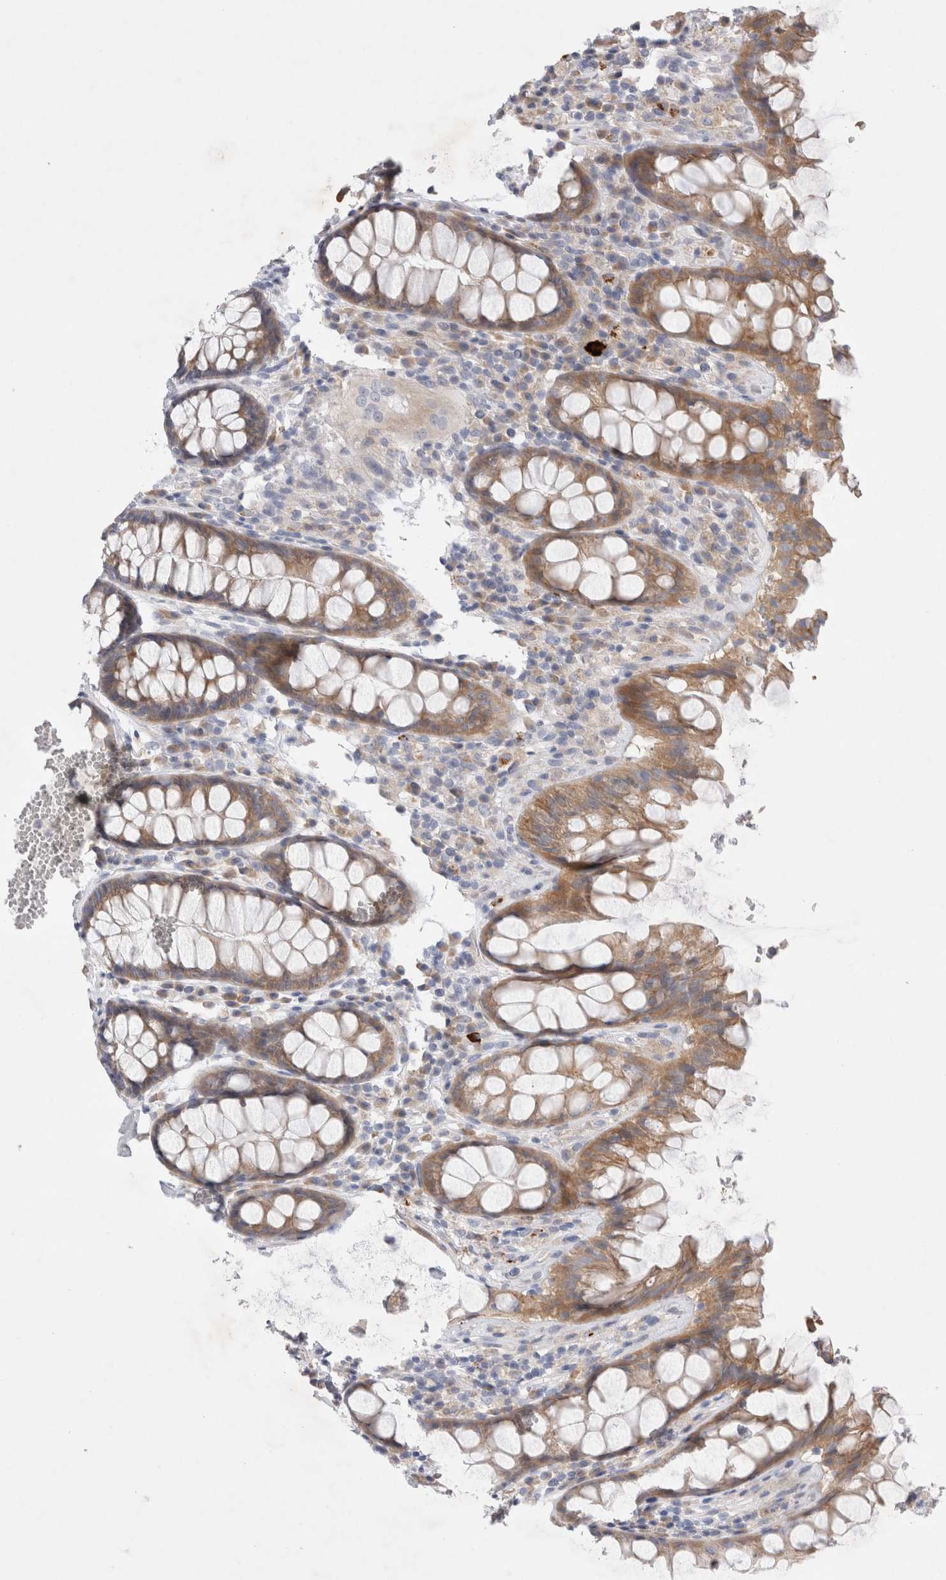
{"staining": {"intensity": "moderate", "quantity": ">75%", "location": "cytoplasmic/membranous"}, "tissue": "rectum", "cell_type": "Glandular cells", "image_type": "normal", "snomed": [{"axis": "morphology", "description": "Normal tissue, NOS"}, {"axis": "topography", "description": "Rectum"}], "caption": "Rectum stained for a protein exhibits moderate cytoplasmic/membranous positivity in glandular cells. The staining was performed using DAB (3,3'-diaminobenzidine) to visualize the protein expression in brown, while the nuclei were stained in blue with hematoxylin (Magnification: 20x).", "gene": "RBM12B", "patient": {"sex": "male", "age": 64}}